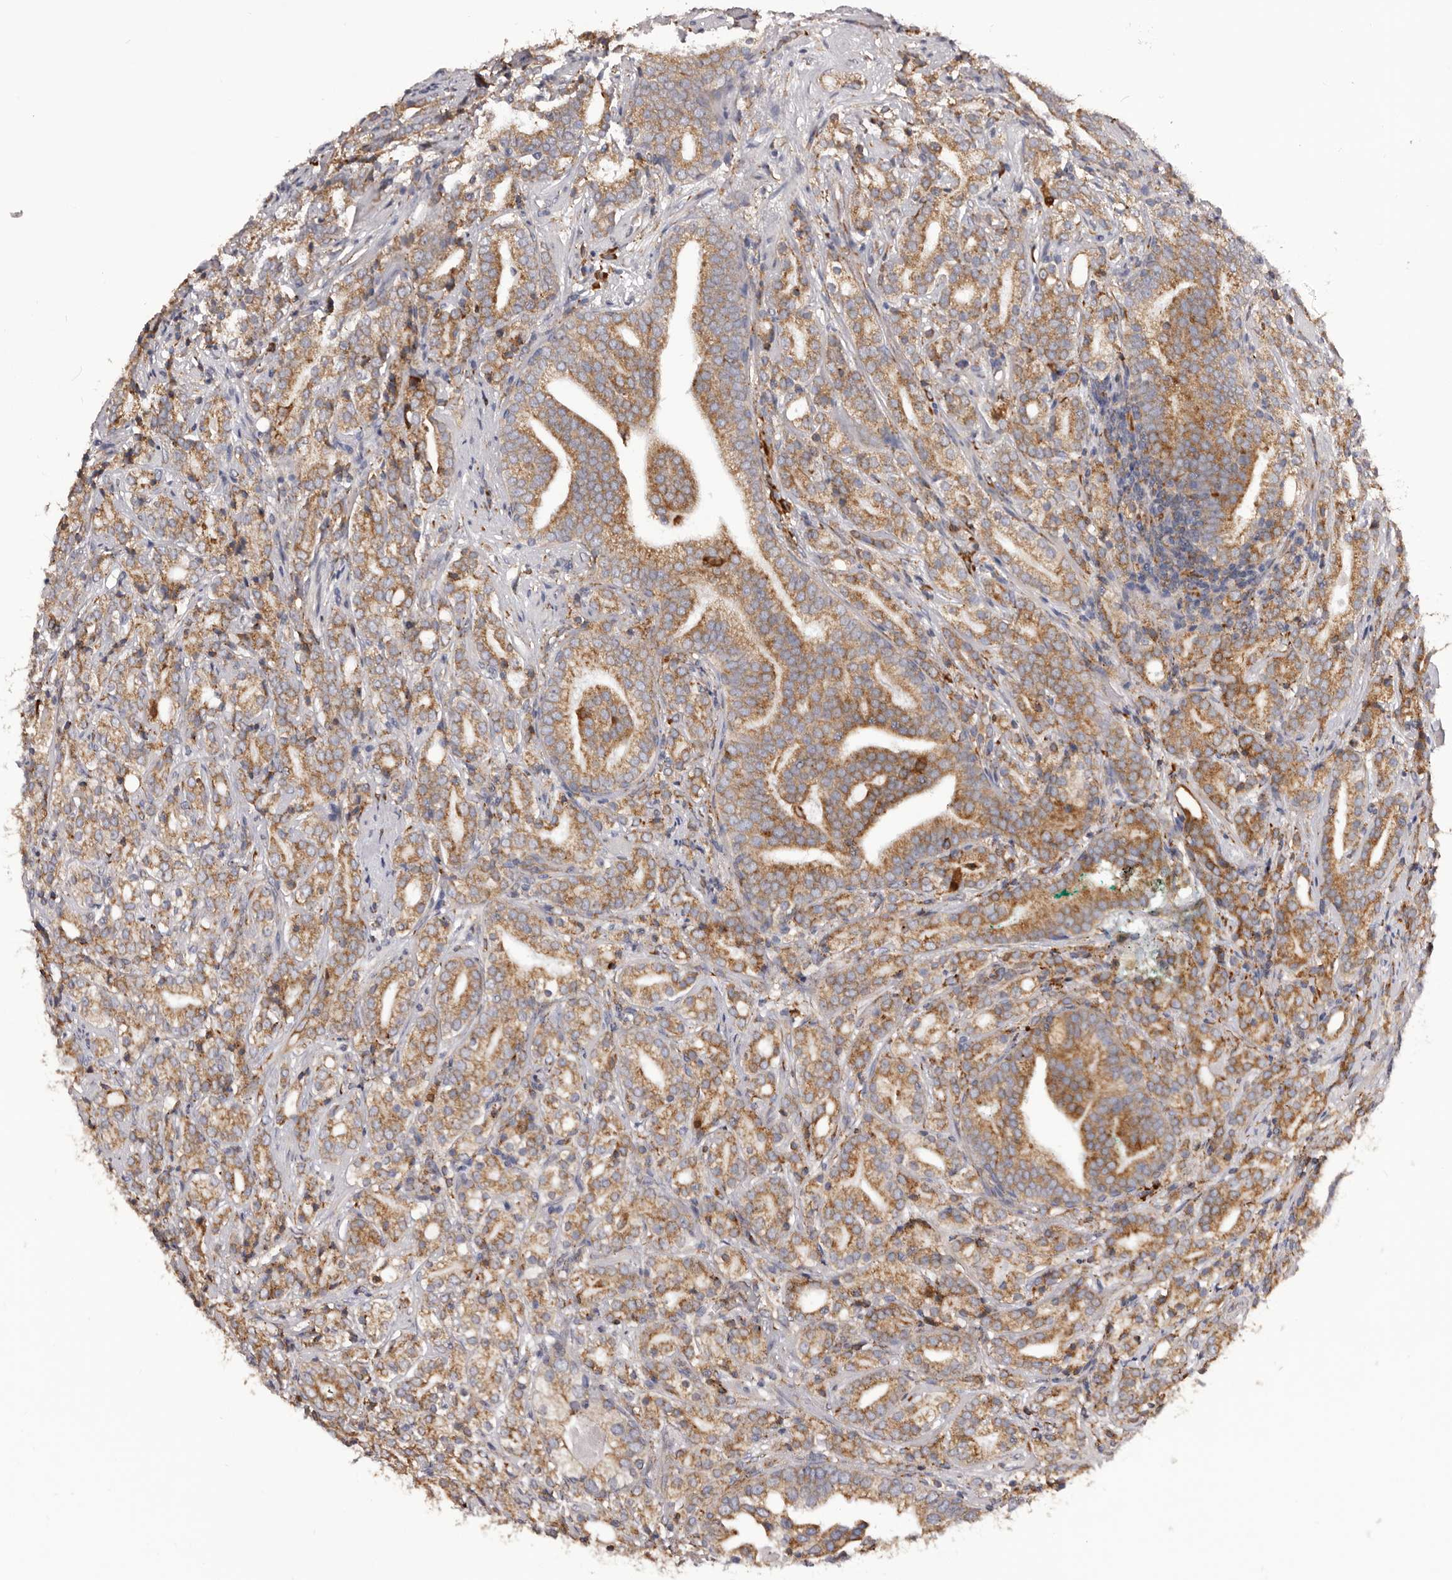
{"staining": {"intensity": "moderate", "quantity": ">75%", "location": "cytoplasmic/membranous"}, "tissue": "prostate cancer", "cell_type": "Tumor cells", "image_type": "cancer", "snomed": [{"axis": "morphology", "description": "Adenocarcinoma, High grade"}, {"axis": "topography", "description": "Prostate"}], "caption": "Immunohistochemical staining of high-grade adenocarcinoma (prostate) exhibits moderate cytoplasmic/membranous protein expression in about >75% of tumor cells.", "gene": "QRSL1", "patient": {"sex": "male", "age": 57}}